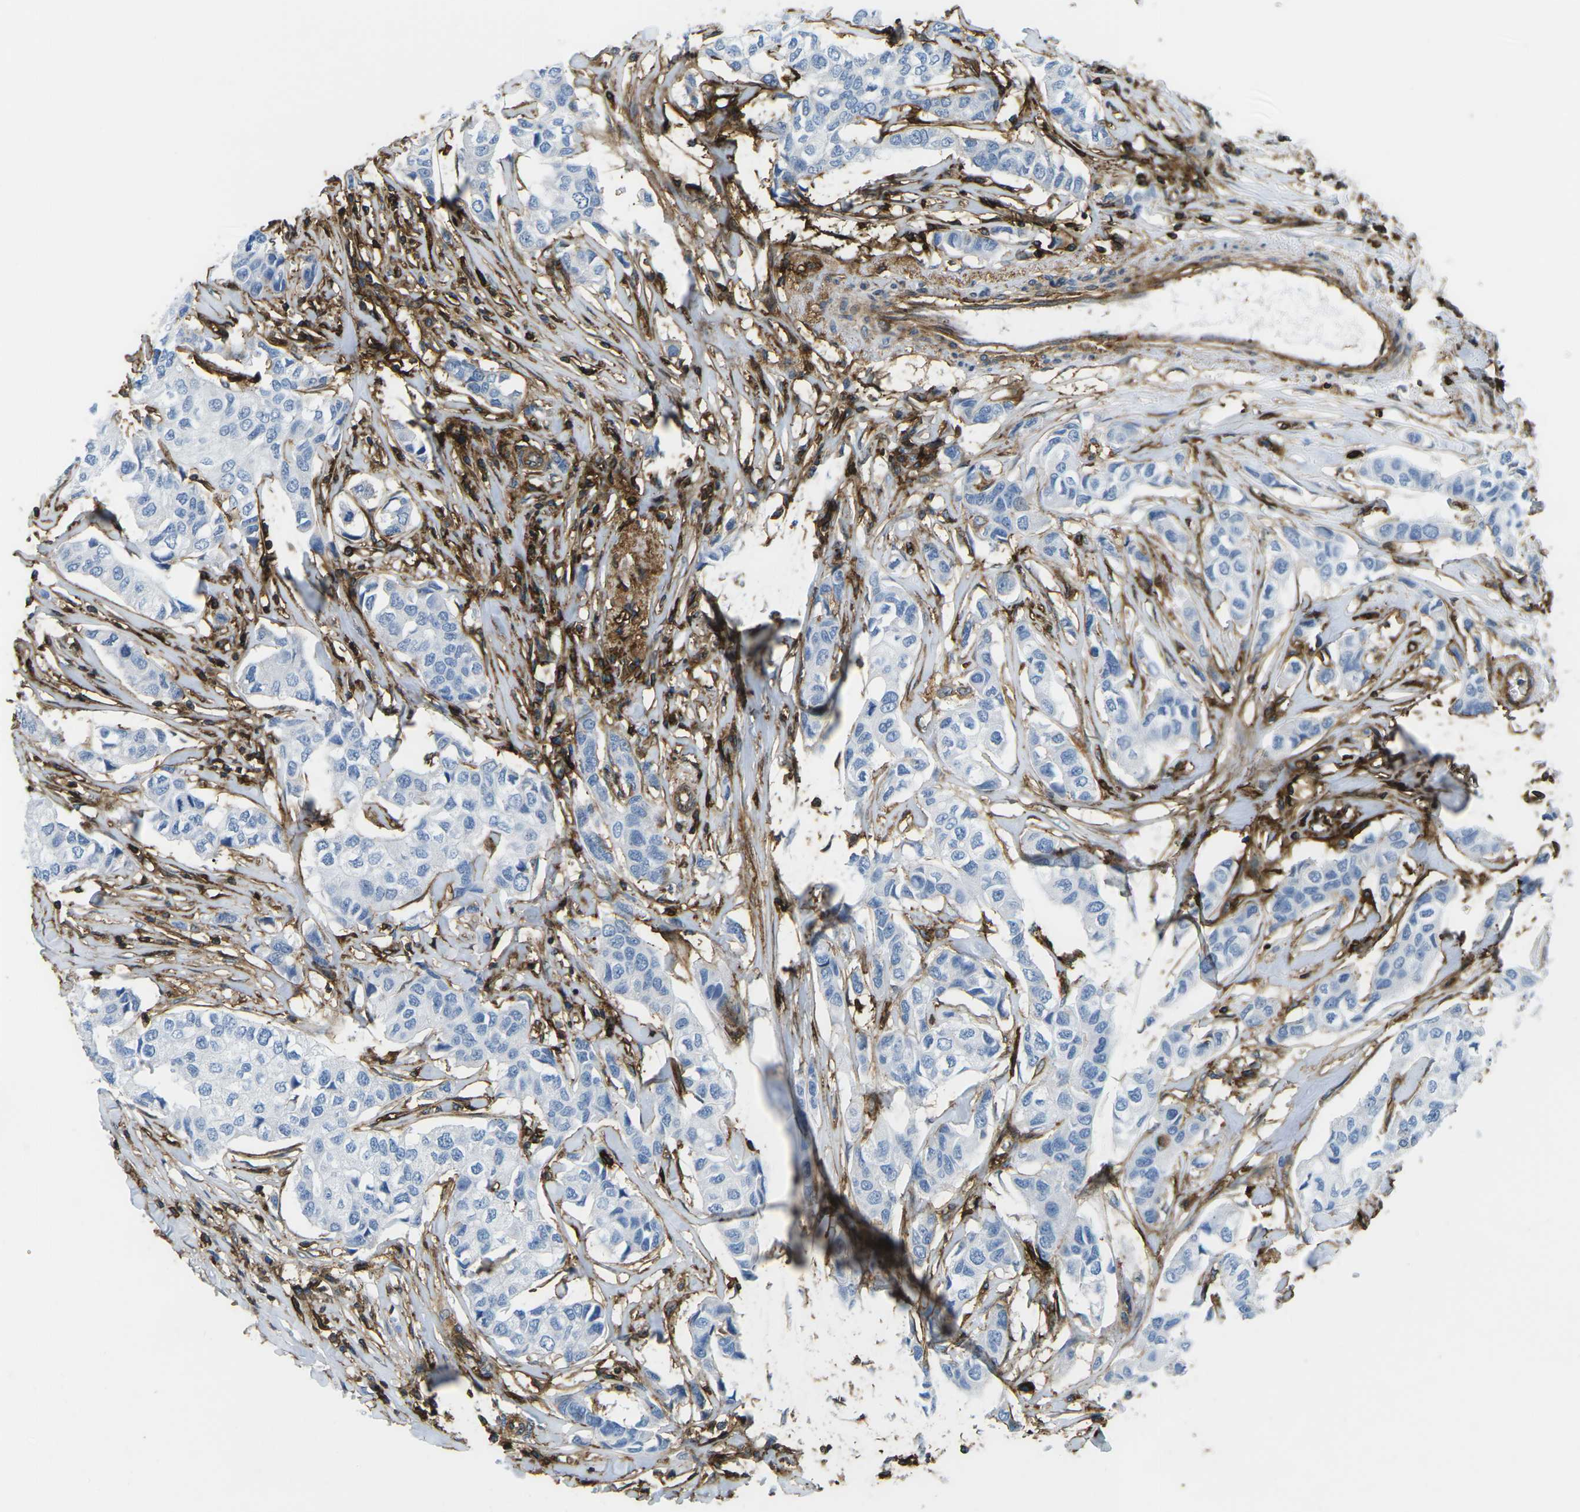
{"staining": {"intensity": "negative", "quantity": "none", "location": "none"}, "tissue": "breast cancer", "cell_type": "Tumor cells", "image_type": "cancer", "snomed": [{"axis": "morphology", "description": "Duct carcinoma"}, {"axis": "topography", "description": "Breast"}], "caption": "Tumor cells show no significant positivity in intraductal carcinoma (breast).", "gene": "HLA-B", "patient": {"sex": "female", "age": 80}}